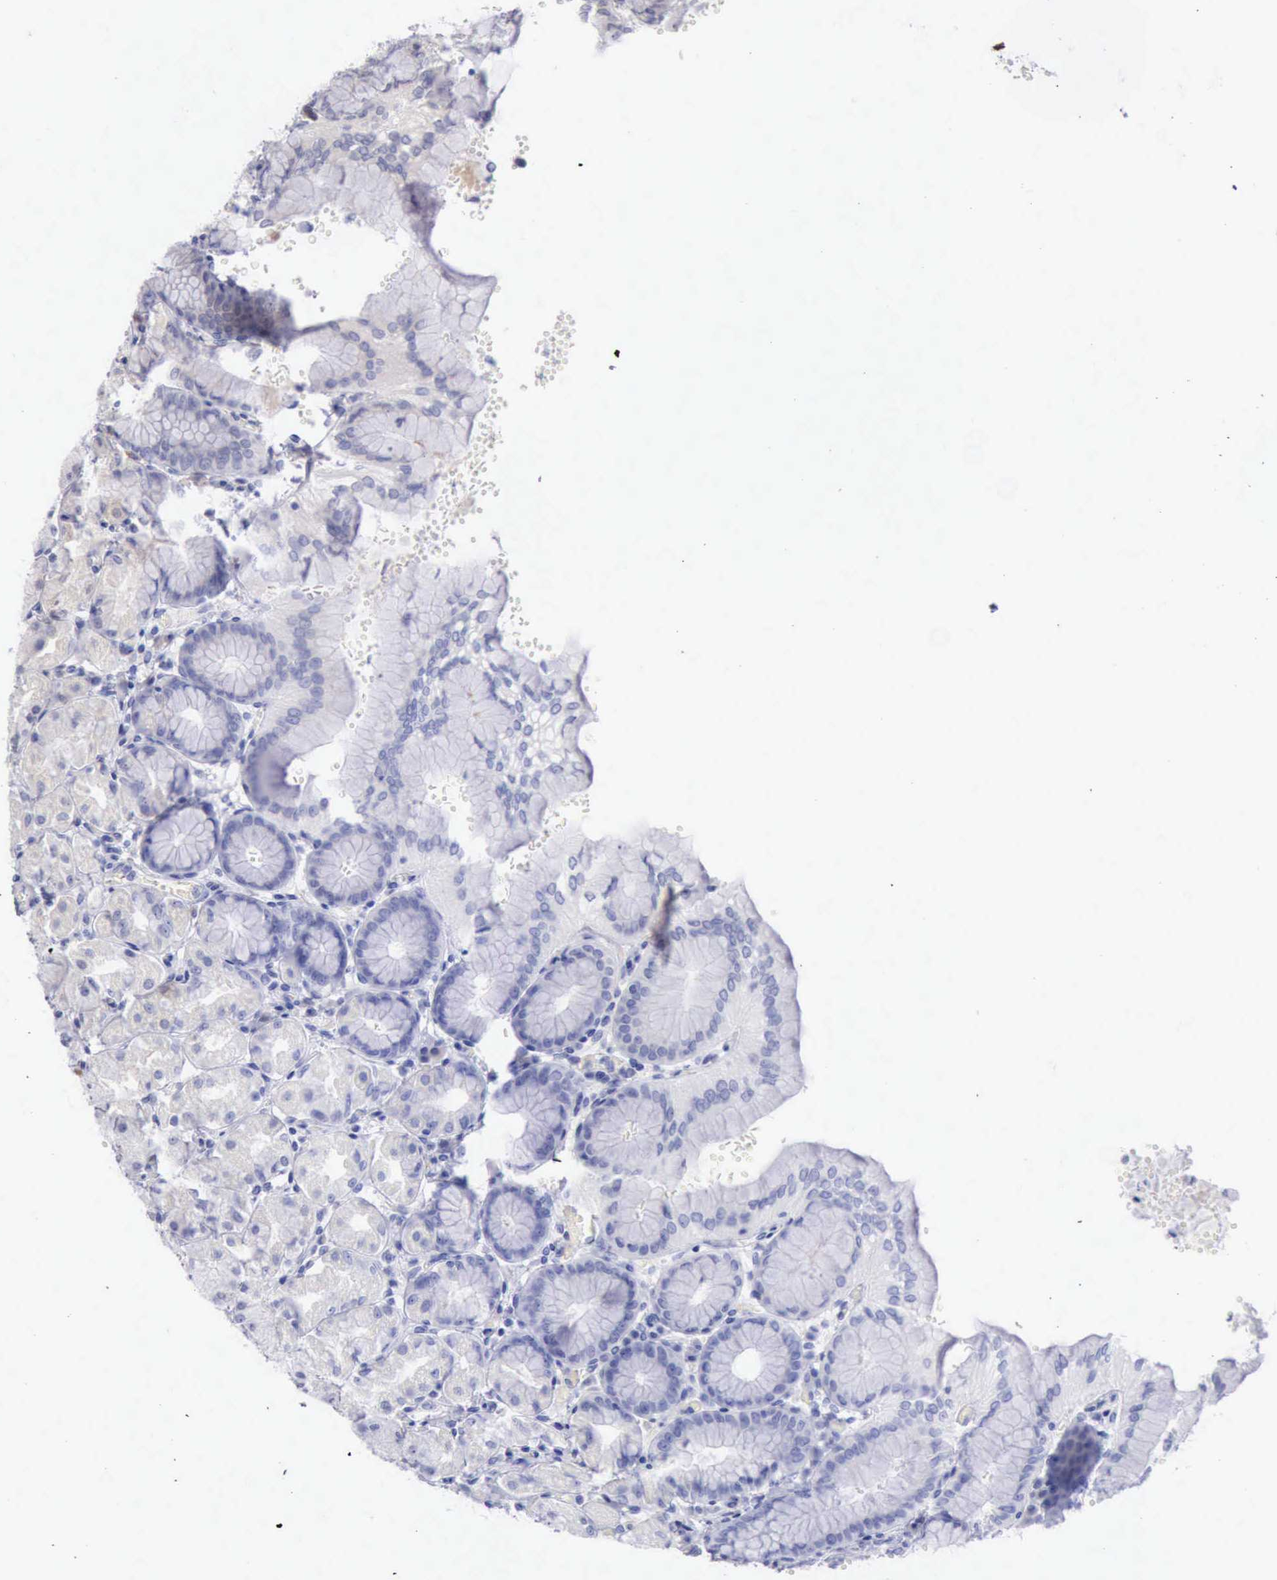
{"staining": {"intensity": "negative", "quantity": "none", "location": "none"}, "tissue": "stomach", "cell_type": "Glandular cells", "image_type": "normal", "snomed": [{"axis": "morphology", "description": "Normal tissue, NOS"}, {"axis": "topography", "description": "Stomach, upper"}, {"axis": "topography", "description": "Stomach"}], "caption": "Immunohistochemistry (IHC) image of normal stomach: stomach stained with DAB (3,3'-diaminobenzidine) demonstrates no significant protein positivity in glandular cells.", "gene": "DNAJB7", "patient": {"sex": "male", "age": 76}}